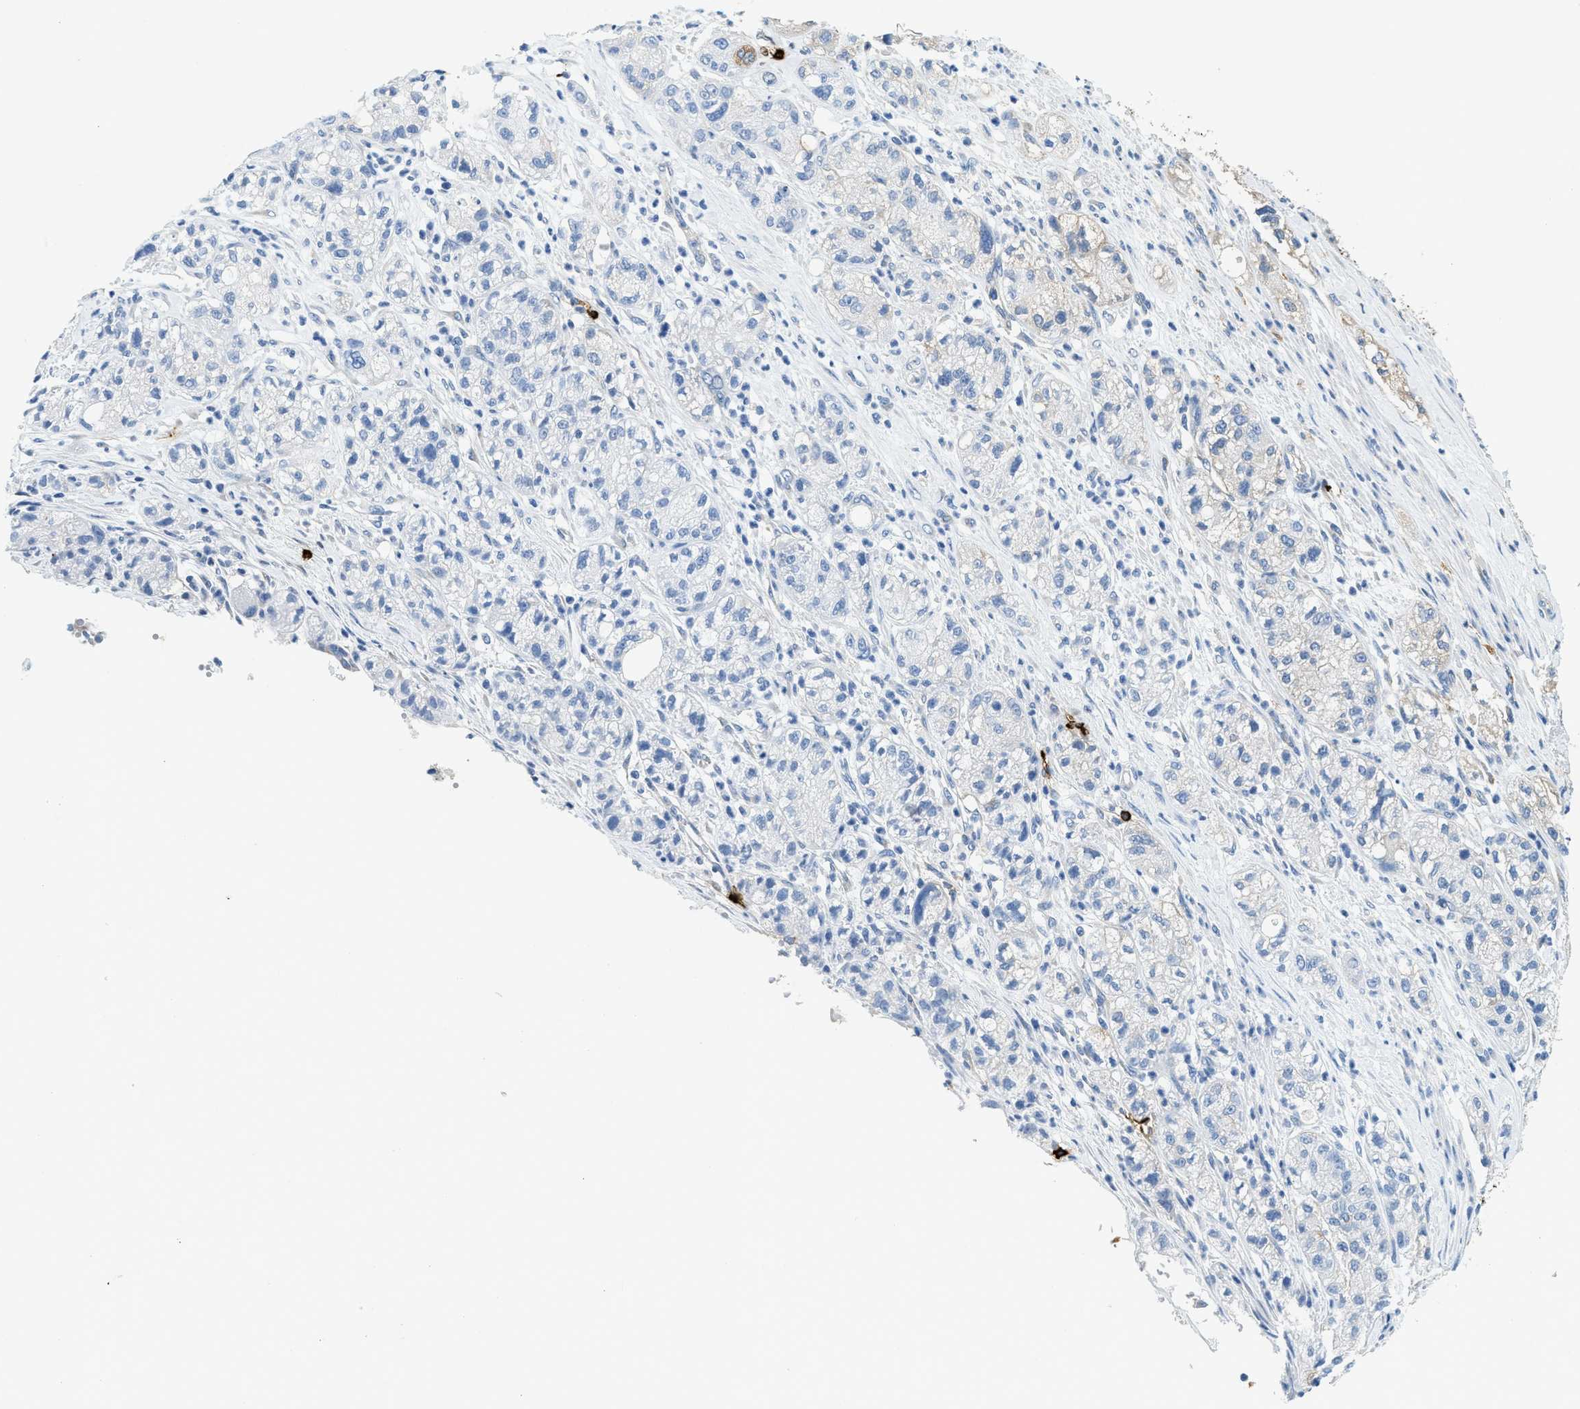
{"staining": {"intensity": "negative", "quantity": "none", "location": "none"}, "tissue": "pancreatic cancer", "cell_type": "Tumor cells", "image_type": "cancer", "snomed": [{"axis": "morphology", "description": "Adenocarcinoma, NOS"}, {"axis": "topography", "description": "Pancreas"}], "caption": "This photomicrograph is of pancreatic cancer stained with IHC to label a protein in brown with the nuclei are counter-stained blue. There is no expression in tumor cells.", "gene": "TPSAB1", "patient": {"sex": "female", "age": 78}}